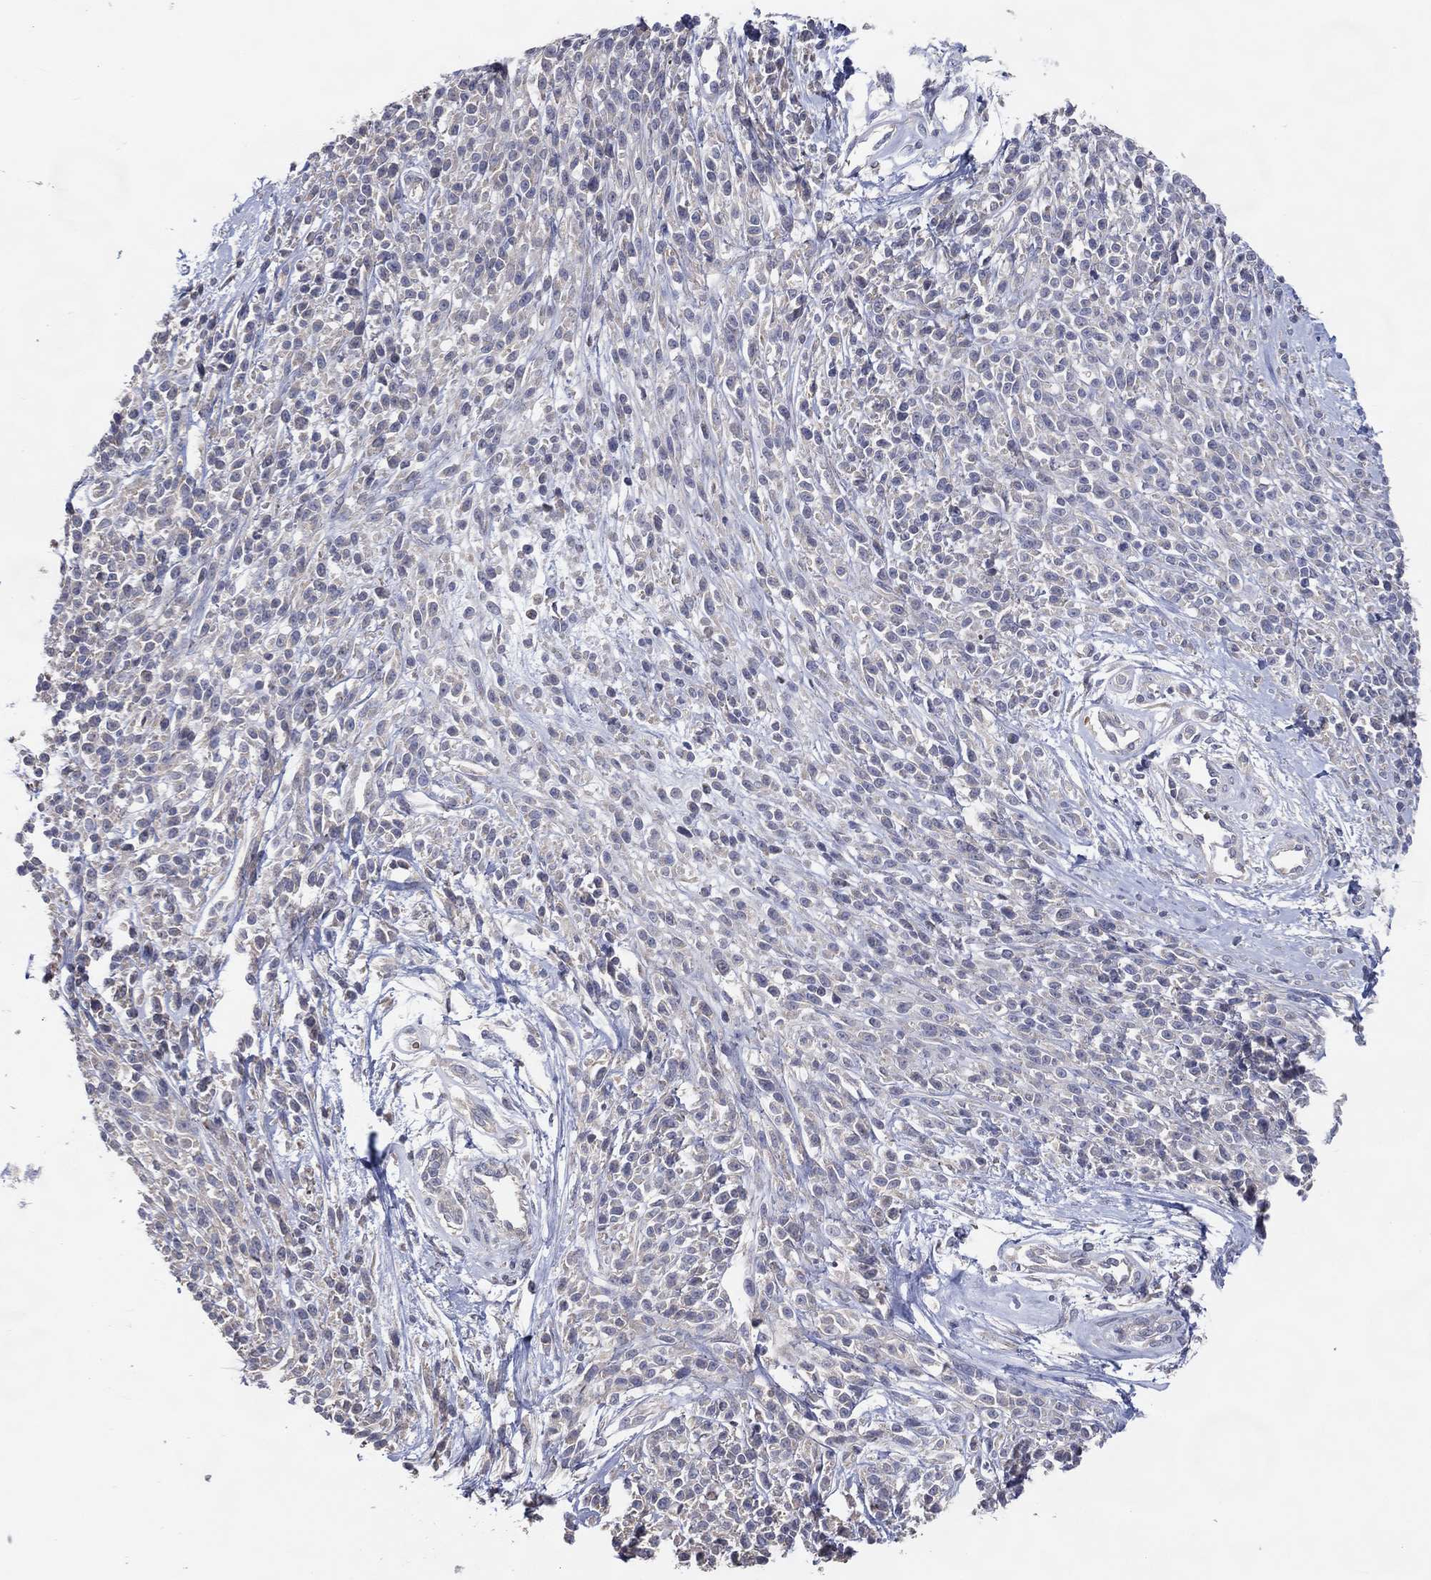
{"staining": {"intensity": "negative", "quantity": "none", "location": "none"}, "tissue": "melanoma", "cell_type": "Tumor cells", "image_type": "cancer", "snomed": [{"axis": "morphology", "description": "Malignant melanoma, NOS"}, {"axis": "topography", "description": "Skin"}, {"axis": "topography", "description": "Skin of trunk"}], "caption": "Immunohistochemical staining of human malignant melanoma exhibits no significant expression in tumor cells. Nuclei are stained in blue.", "gene": "DNAH7", "patient": {"sex": "male", "age": 74}}